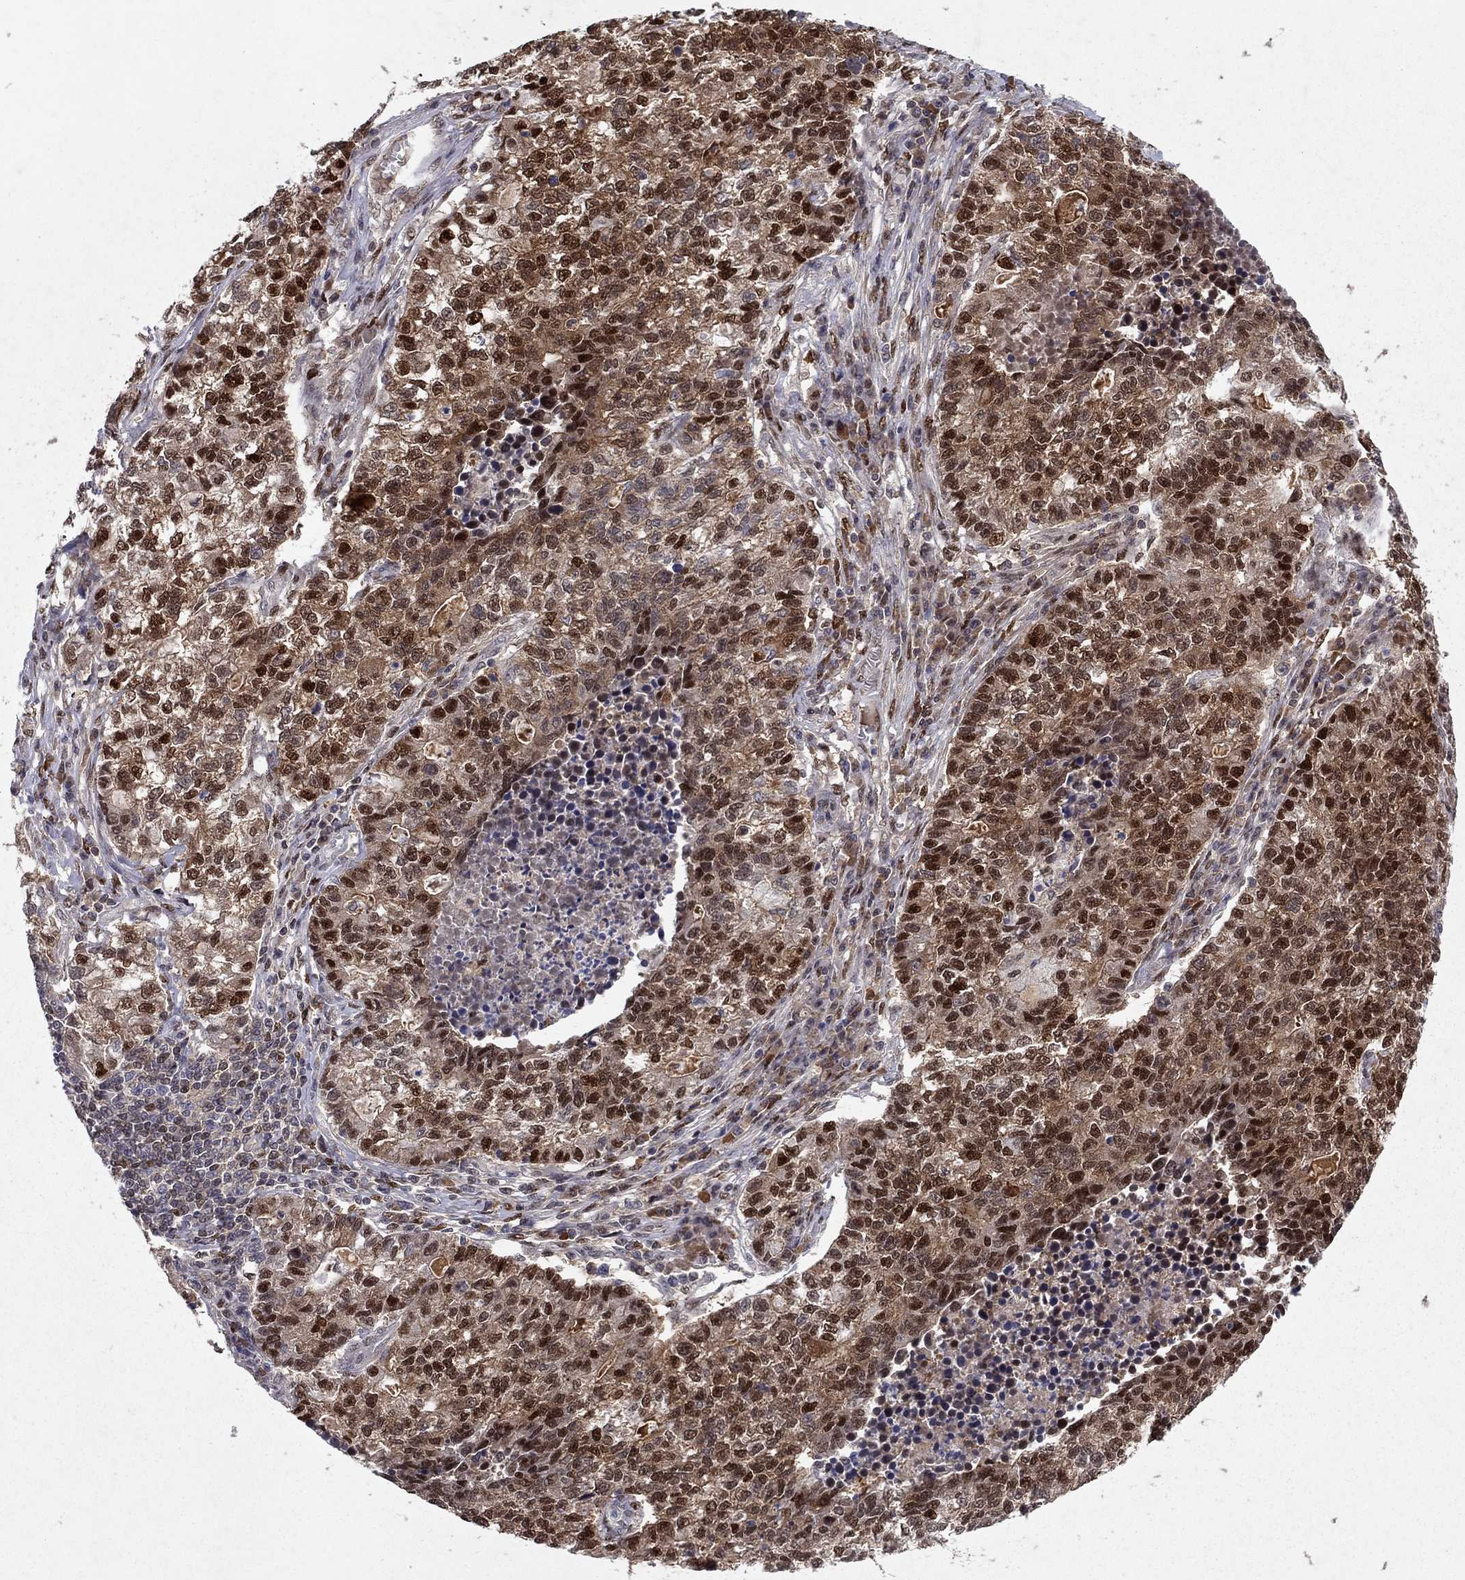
{"staining": {"intensity": "moderate", "quantity": ">75%", "location": "nuclear"}, "tissue": "lung cancer", "cell_type": "Tumor cells", "image_type": "cancer", "snomed": [{"axis": "morphology", "description": "Adenocarcinoma, NOS"}, {"axis": "topography", "description": "Lung"}], "caption": "This is a micrograph of immunohistochemistry (IHC) staining of lung cancer, which shows moderate staining in the nuclear of tumor cells.", "gene": "CRTC1", "patient": {"sex": "male", "age": 57}}